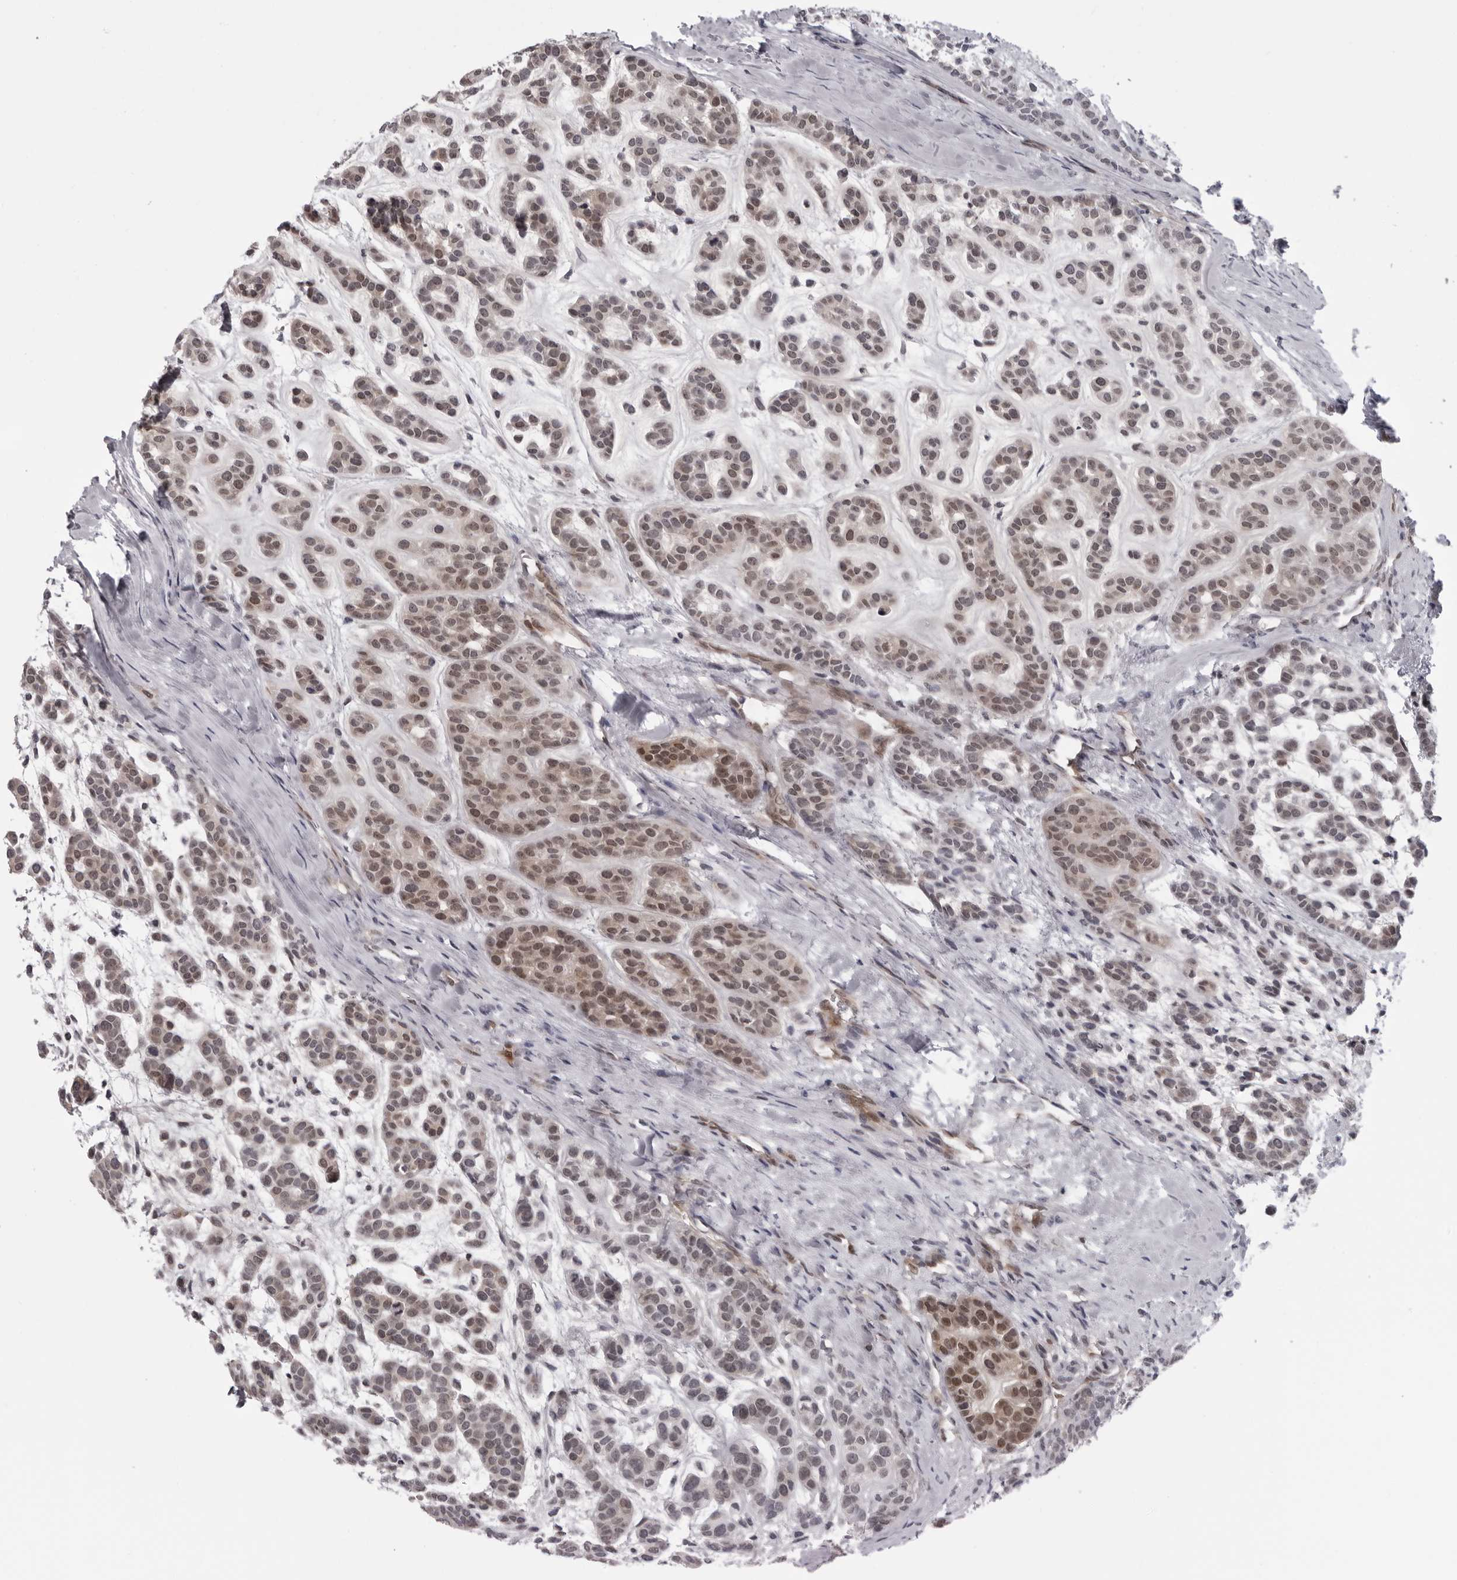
{"staining": {"intensity": "moderate", "quantity": "25%-75%", "location": "nuclear"}, "tissue": "head and neck cancer", "cell_type": "Tumor cells", "image_type": "cancer", "snomed": [{"axis": "morphology", "description": "Adenocarcinoma, NOS"}, {"axis": "morphology", "description": "Adenoma, NOS"}, {"axis": "topography", "description": "Head-Neck"}], "caption": "Immunohistochemistry (IHC) of human adenocarcinoma (head and neck) exhibits medium levels of moderate nuclear expression in about 25%-75% of tumor cells.", "gene": "MAPK12", "patient": {"sex": "female", "age": 55}}